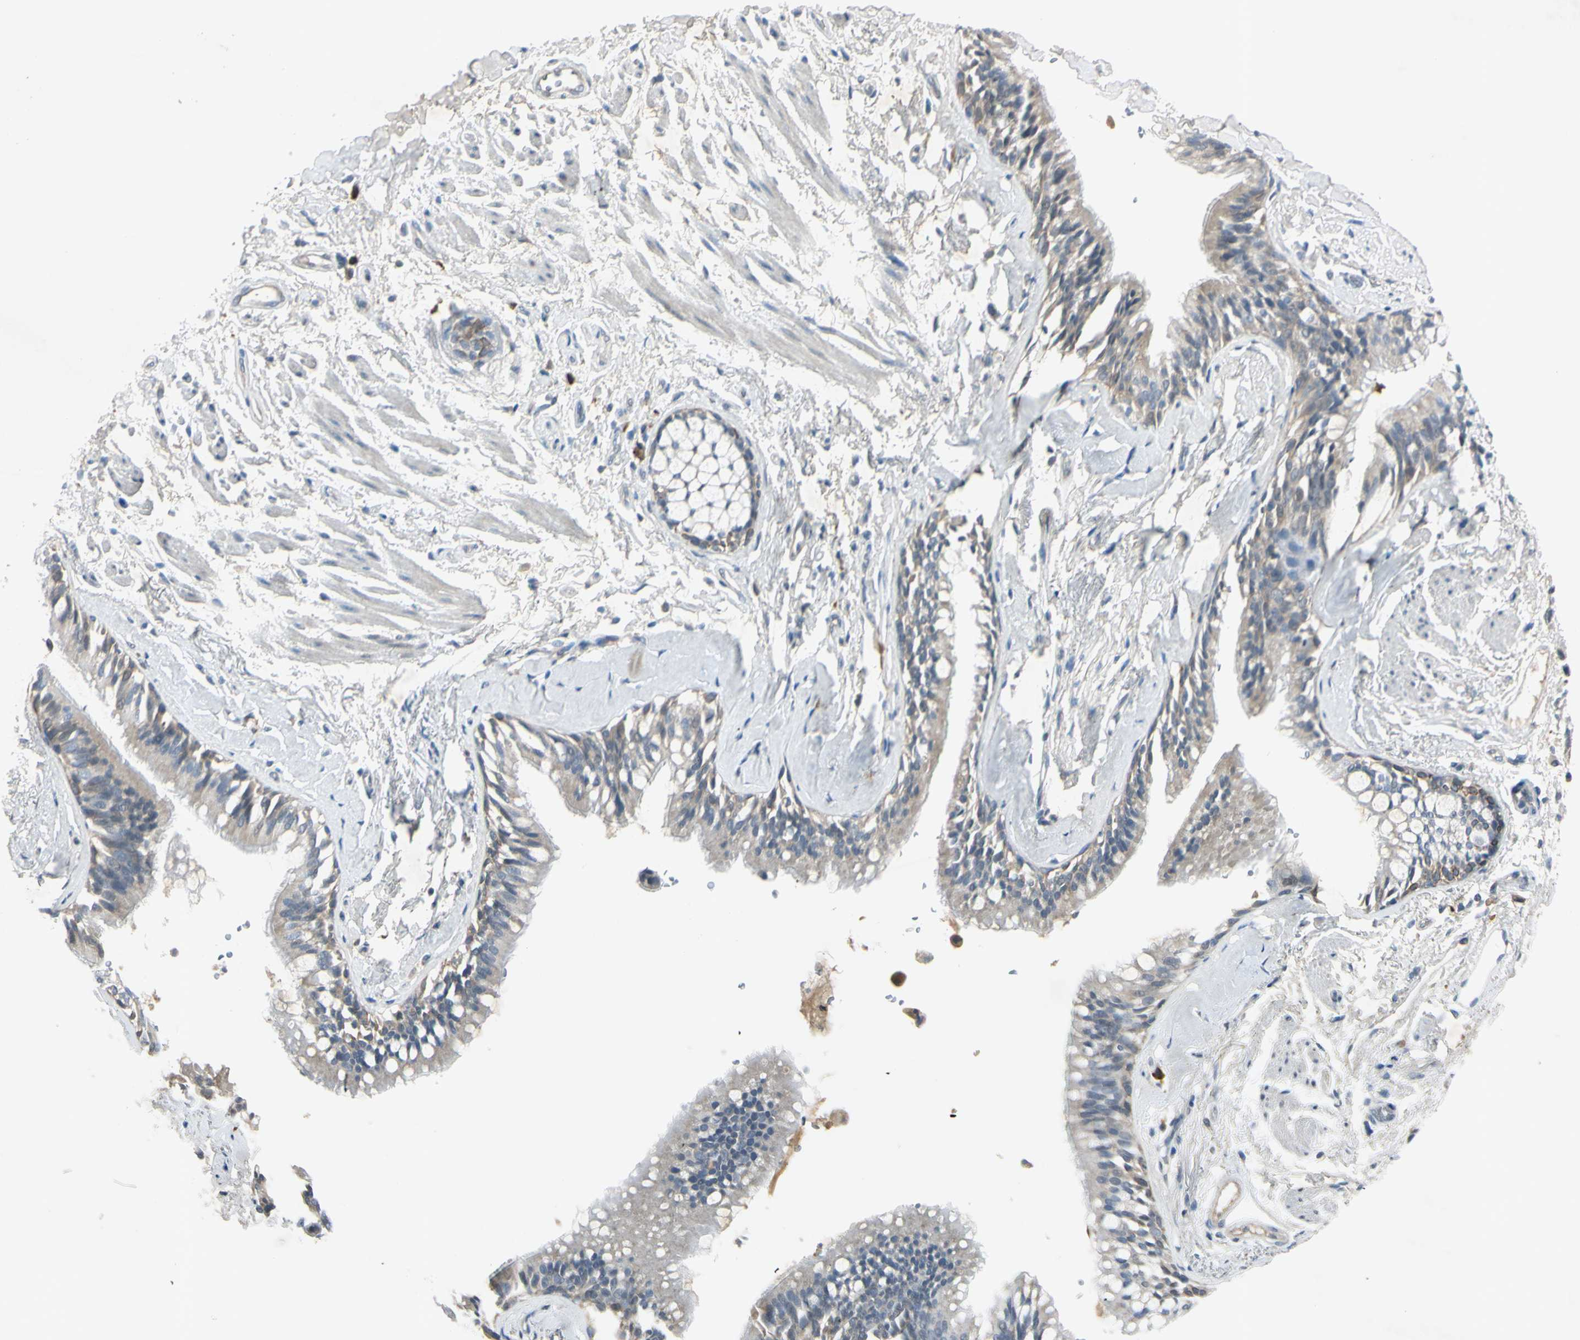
{"staining": {"intensity": "negative", "quantity": "none", "location": "none"}, "tissue": "adipose tissue", "cell_type": "Adipocytes", "image_type": "normal", "snomed": [{"axis": "morphology", "description": "Normal tissue, NOS"}, {"axis": "topography", "description": "Cartilage tissue"}, {"axis": "topography", "description": "Bronchus"}], "caption": "Immunohistochemistry image of unremarkable adipose tissue stained for a protein (brown), which displays no expression in adipocytes. The staining is performed using DAB brown chromogen with nuclei counter-stained in using hematoxylin.", "gene": "AATK", "patient": {"sex": "female", "age": 73}}